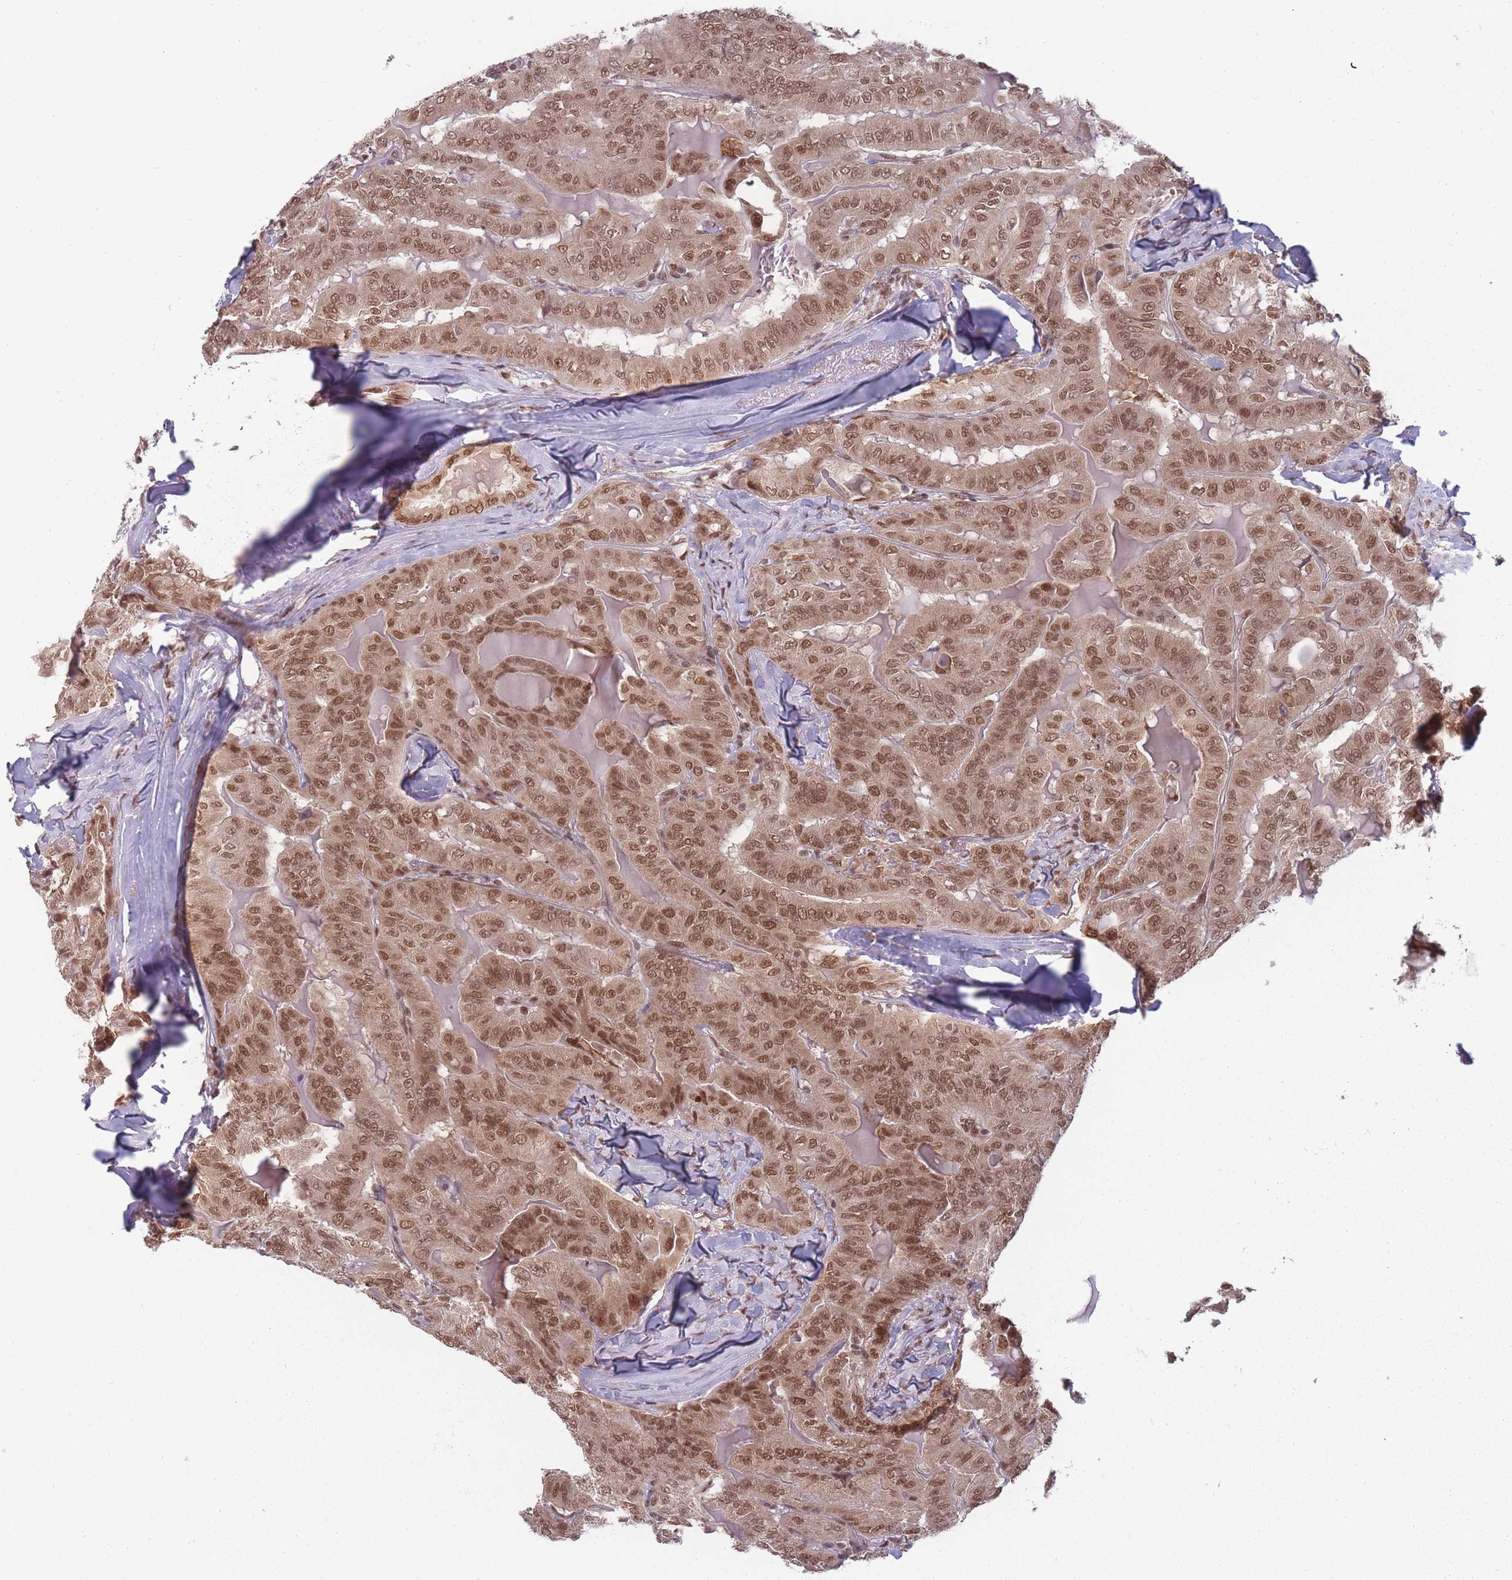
{"staining": {"intensity": "moderate", "quantity": ">75%", "location": "nuclear"}, "tissue": "thyroid cancer", "cell_type": "Tumor cells", "image_type": "cancer", "snomed": [{"axis": "morphology", "description": "Papillary adenocarcinoma, NOS"}, {"axis": "topography", "description": "Thyroid gland"}], "caption": "The micrograph shows staining of thyroid papillary adenocarcinoma, revealing moderate nuclear protein positivity (brown color) within tumor cells.", "gene": "TMED3", "patient": {"sex": "female", "age": 68}}